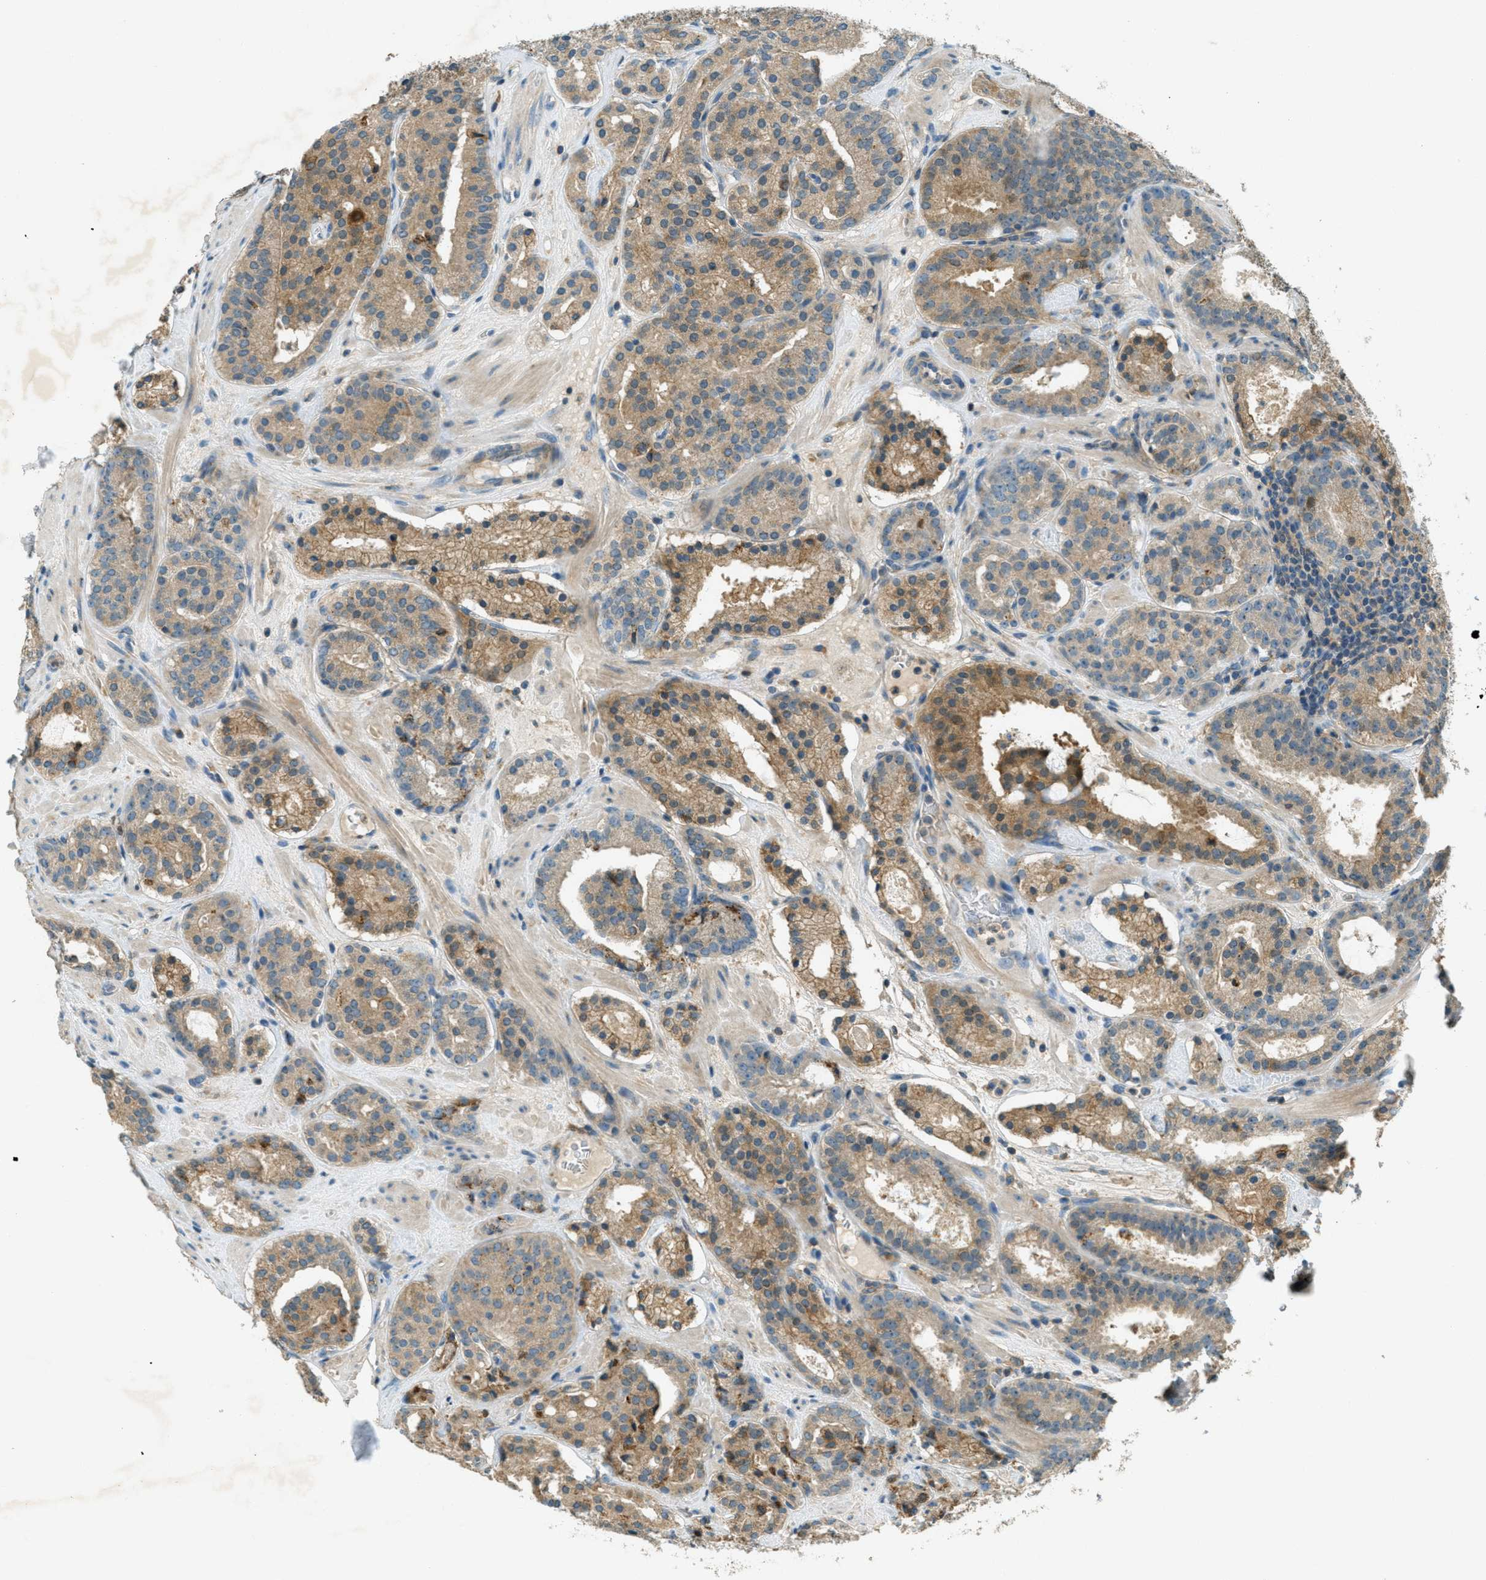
{"staining": {"intensity": "moderate", "quantity": ">75%", "location": "cytoplasmic/membranous"}, "tissue": "prostate cancer", "cell_type": "Tumor cells", "image_type": "cancer", "snomed": [{"axis": "morphology", "description": "Adenocarcinoma, Low grade"}, {"axis": "topography", "description": "Prostate"}], "caption": "Prostate cancer stained for a protein (brown) shows moderate cytoplasmic/membranous positive staining in about >75% of tumor cells.", "gene": "NUDT4", "patient": {"sex": "male", "age": 69}}